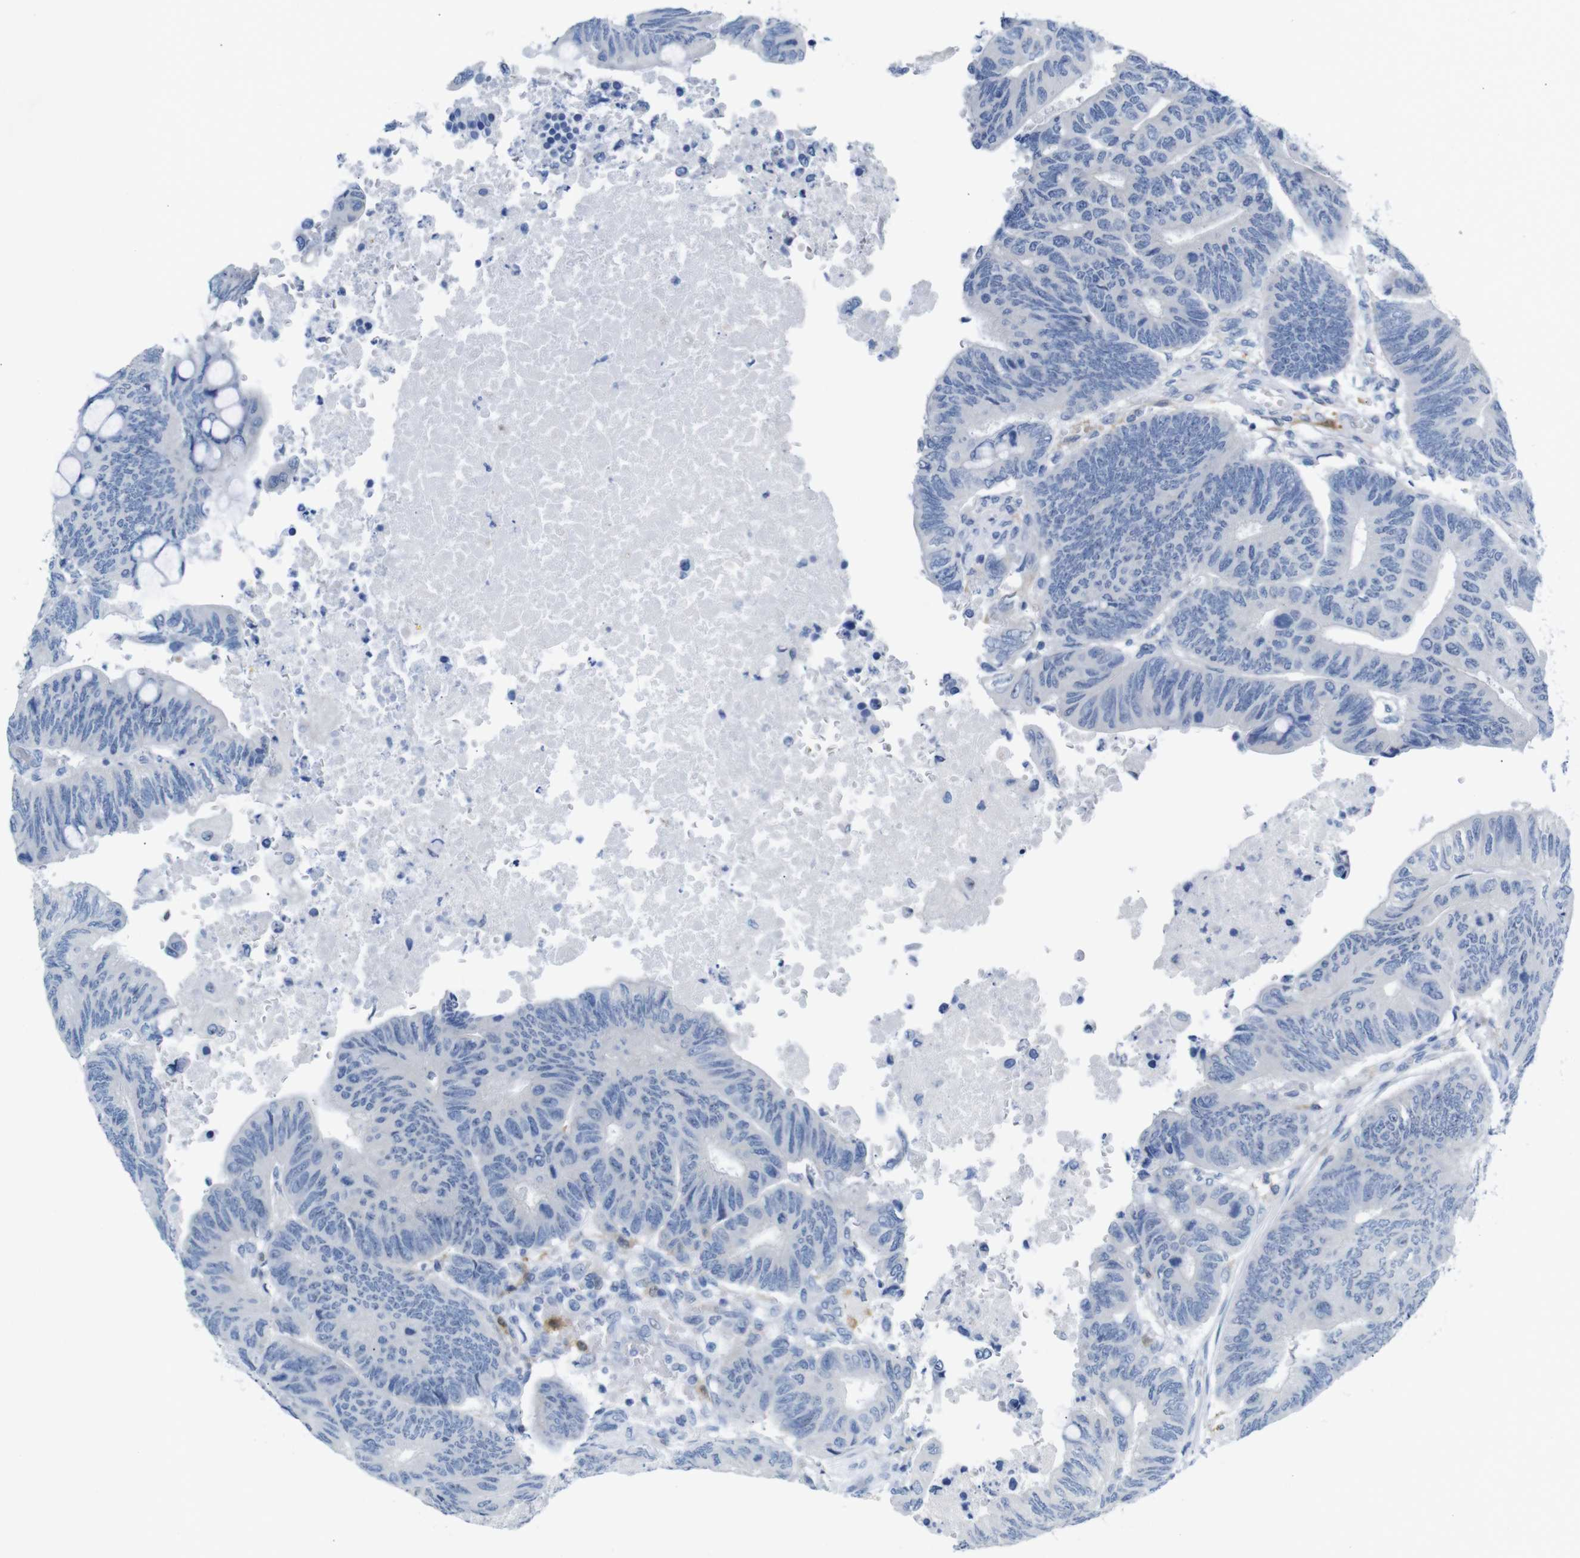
{"staining": {"intensity": "negative", "quantity": "none", "location": "none"}, "tissue": "colorectal cancer", "cell_type": "Tumor cells", "image_type": "cancer", "snomed": [{"axis": "morphology", "description": "Normal tissue, NOS"}, {"axis": "morphology", "description": "Adenocarcinoma, NOS"}, {"axis": "topography", "description": "Rectum"}, {"axis": "topography", "description": "Peripheral nerve tissue"}], "caption": "The immunohistochemistry image has no significant positivity in tumor cells of adenocarcinoma (colorectal) tissue.", "gene": "C1orf210", "patient": {"sex": "male", "age": 92}}